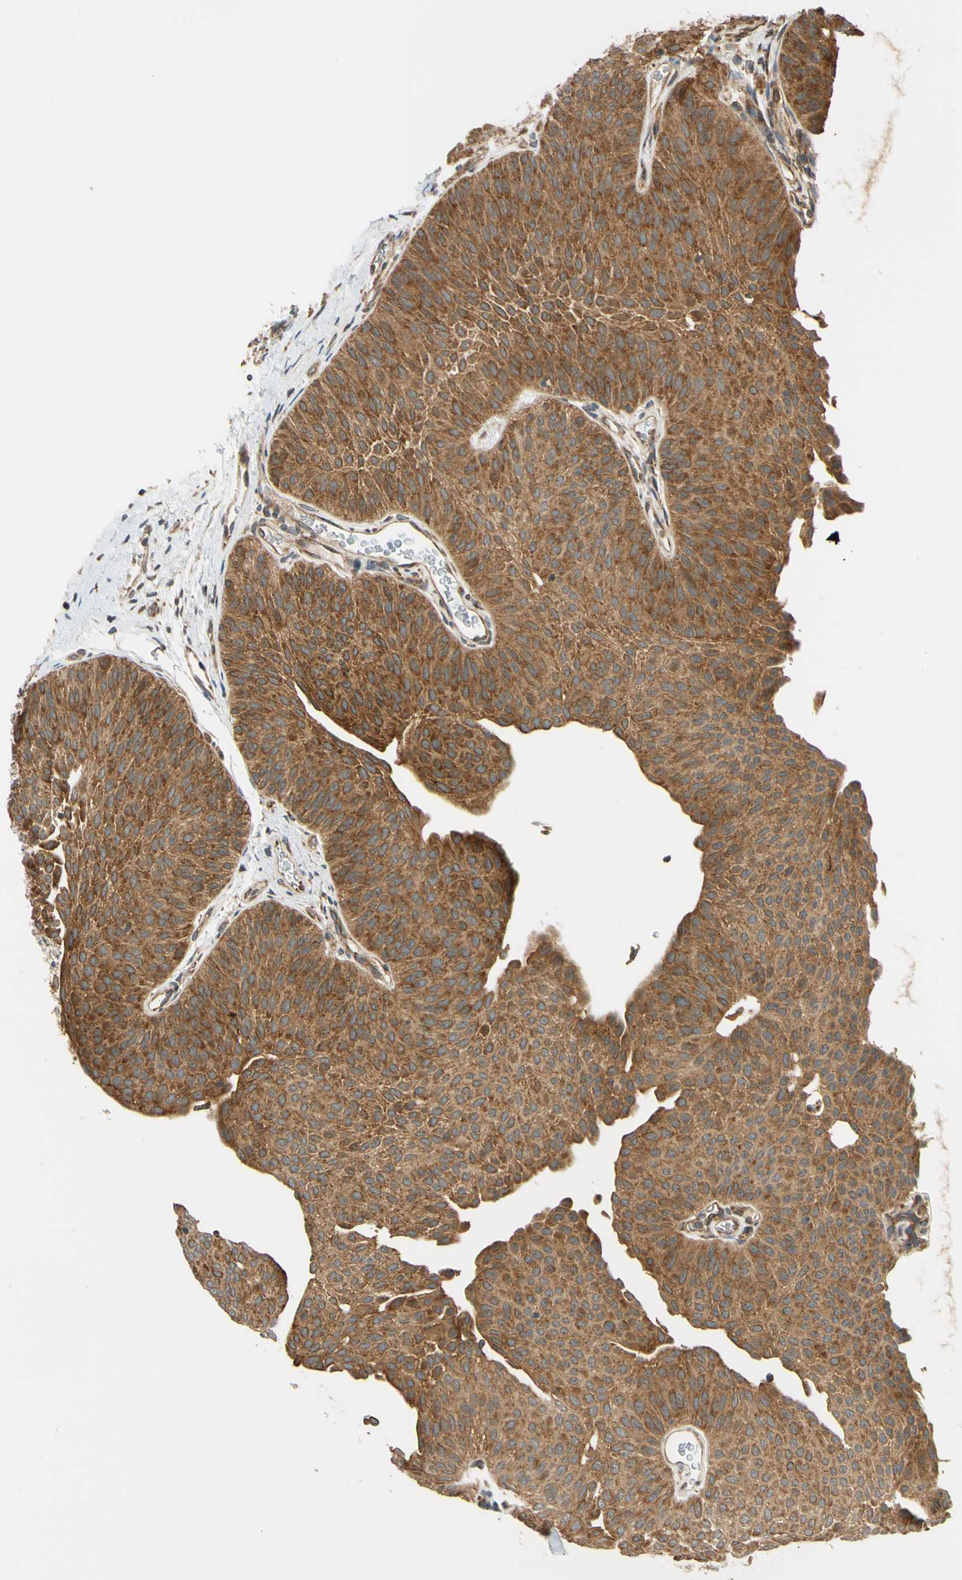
{"staining": {"intensity": "moderate", "quantity": ">75%", "location": "cytoplasmic/membranous"}, "tissue": "urothelial cancer", "cell_type": "Tumor cells", "image_type": "cancer", "snomed": [{"axis": "morphology", "description": "Urothelial carcinoma, Low grade"}, {"axis": "topography", "description": "Urinary bladder"}], "caption": "Immunohistochemical staining of human low-grade urothelial carcinoma demonstrates medium levels of moderate cytoplasmic/membranous protein positivity in approximately >75% of tumor cells.", "gene": "ANKHD1", "patient": {"sex": "female", "age": 60}}